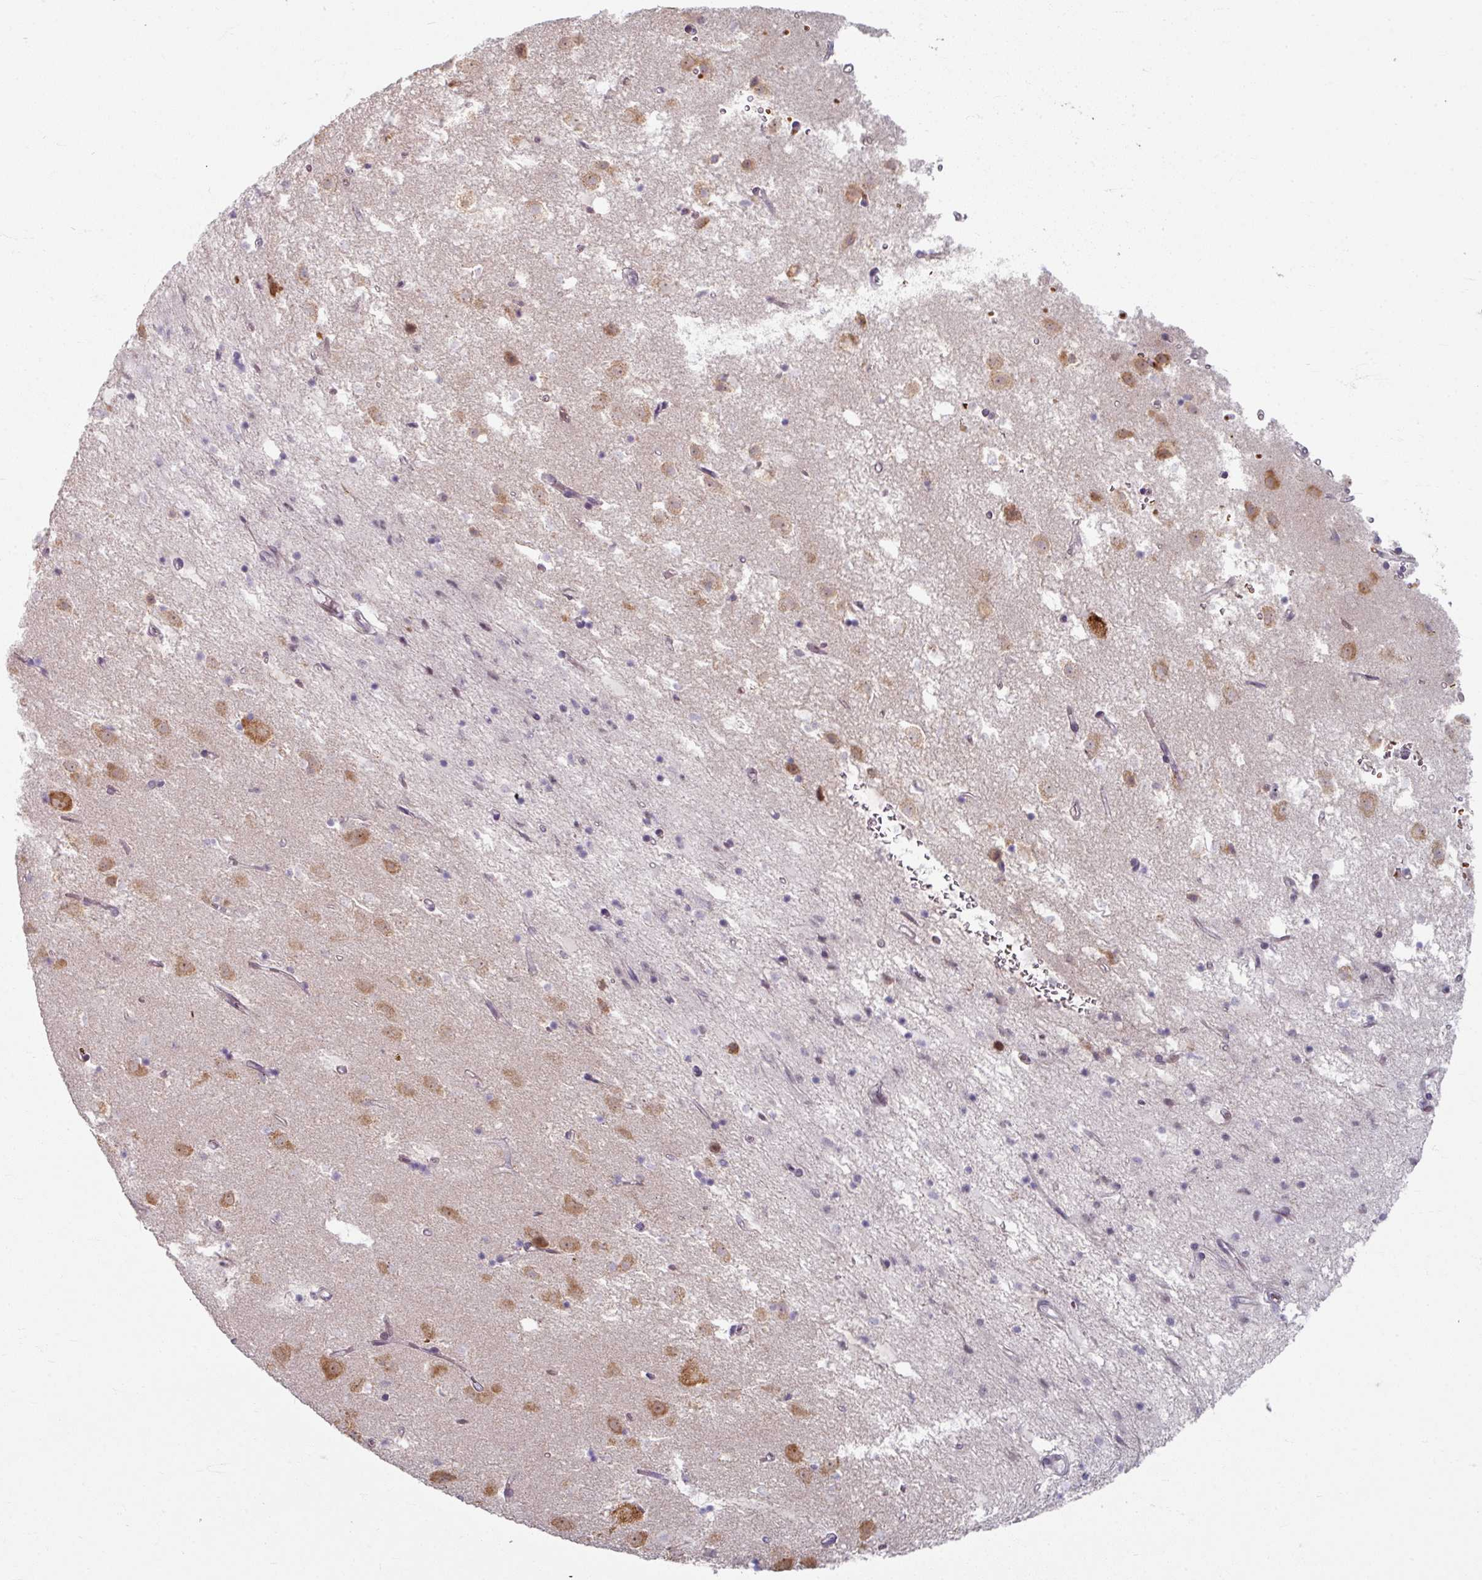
{"staining": {"intensity": "moderate", "quantity": "<25%", "location": "cytoplasmic/membranous,nuclear"}, "tissue": "caudate", "cell_type": "Glial cells", "image_type": "normal", "snomed": [{"axis": "morphology", "description": "Normal tissue, NOS"}, {"axis": "topography", "description": "Lateral ventricle wall"}], "caption": "The immunohistochemical stain highlights moderate cytoplasmic/membranous,nuclear expression in glial cells of unremarkable caudate. (IHC, brightfield microscopy, high magnification).", "gene": "KMT5C", "patient": {"sex": "male", "age": 58}}